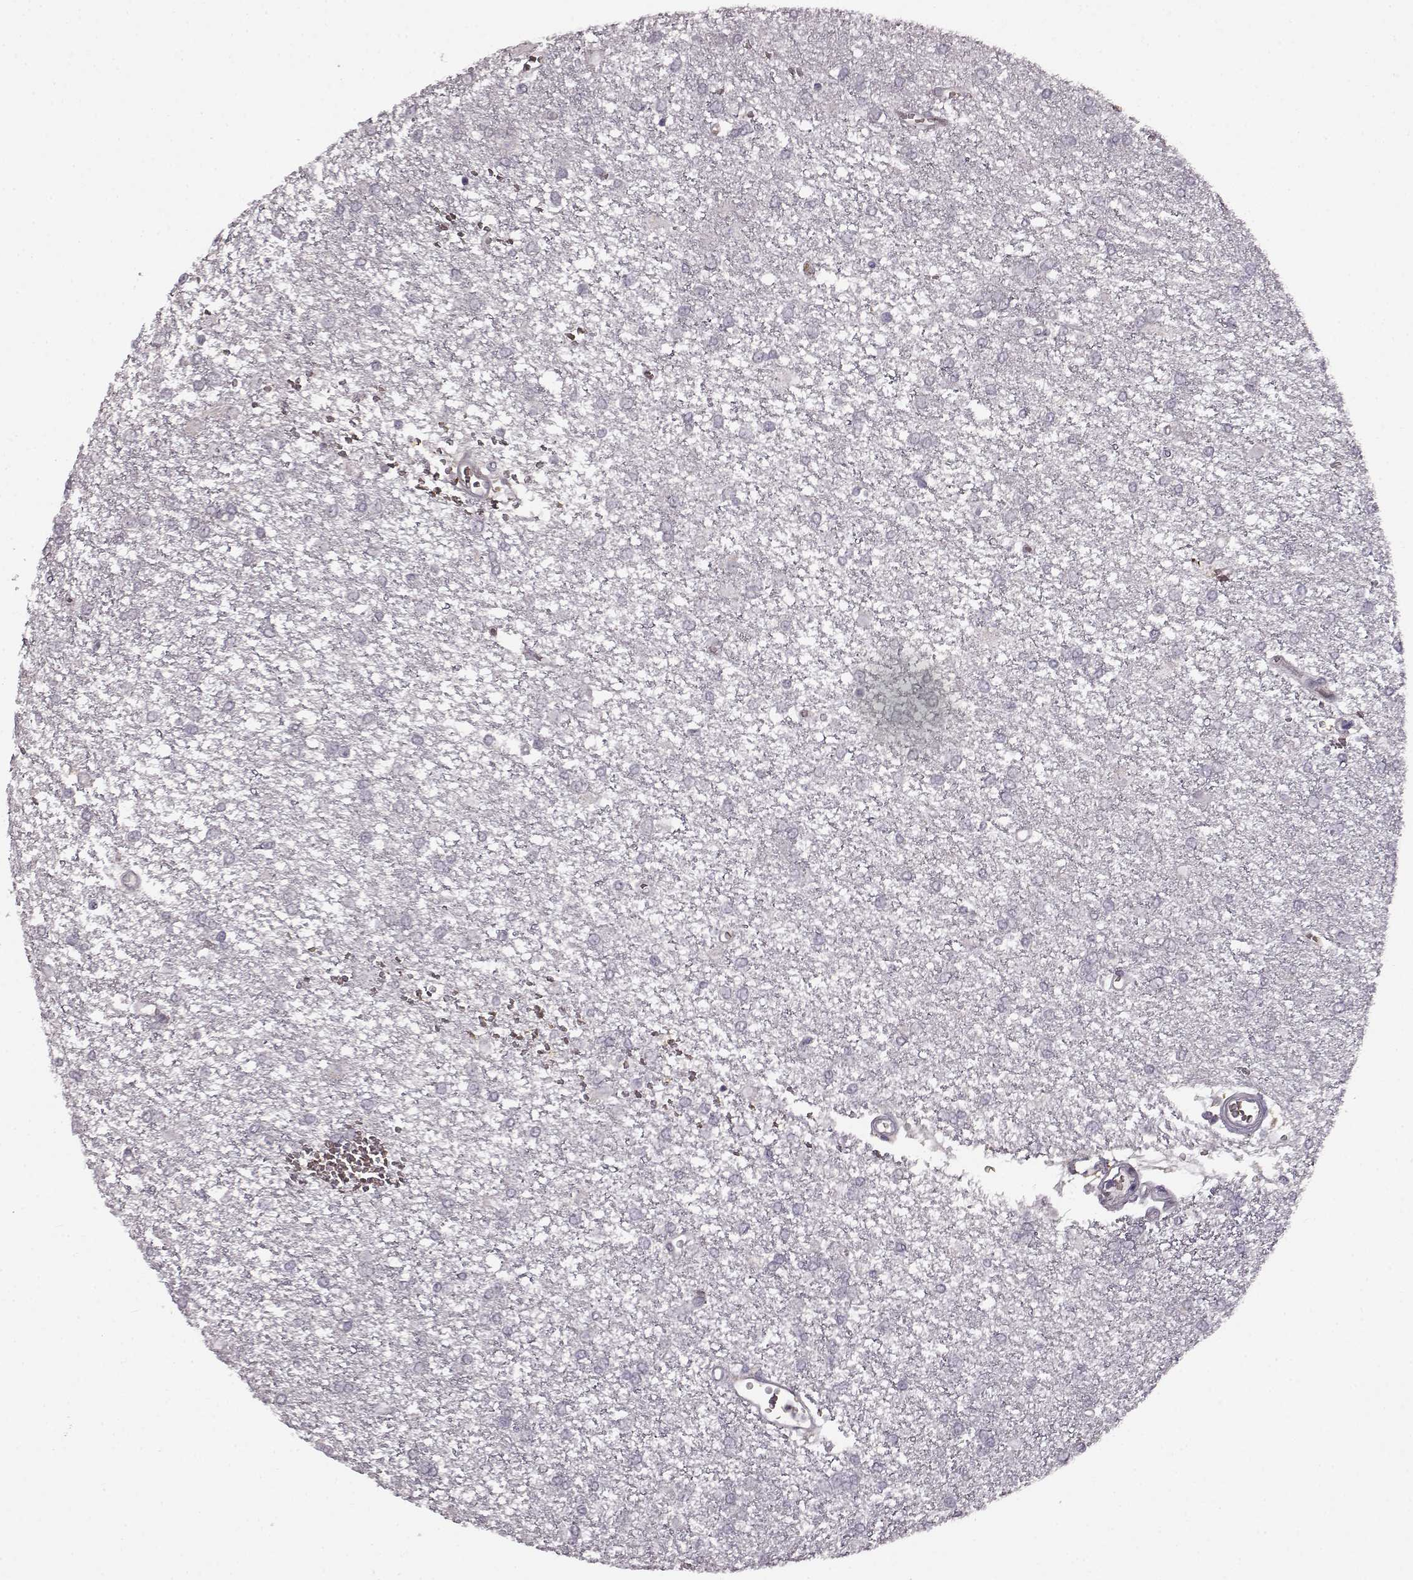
{"staining": {"intensity": "negative", "quantity": "none", "location": "none"}, "tissue": "glioma", "cell_type": "Tumor cells", "image_type": "cancer", "snomed": [{"axis": "morphology", "description": "Glioma, malignant, High grade"}, {"axis": "topography", "description": "Brain"}], "caption": "There is no significant positivity in tumor cells of malignant high-grade glioma.", "gene": "PROP1", "patient": {"sex": "female", "age": 61}}